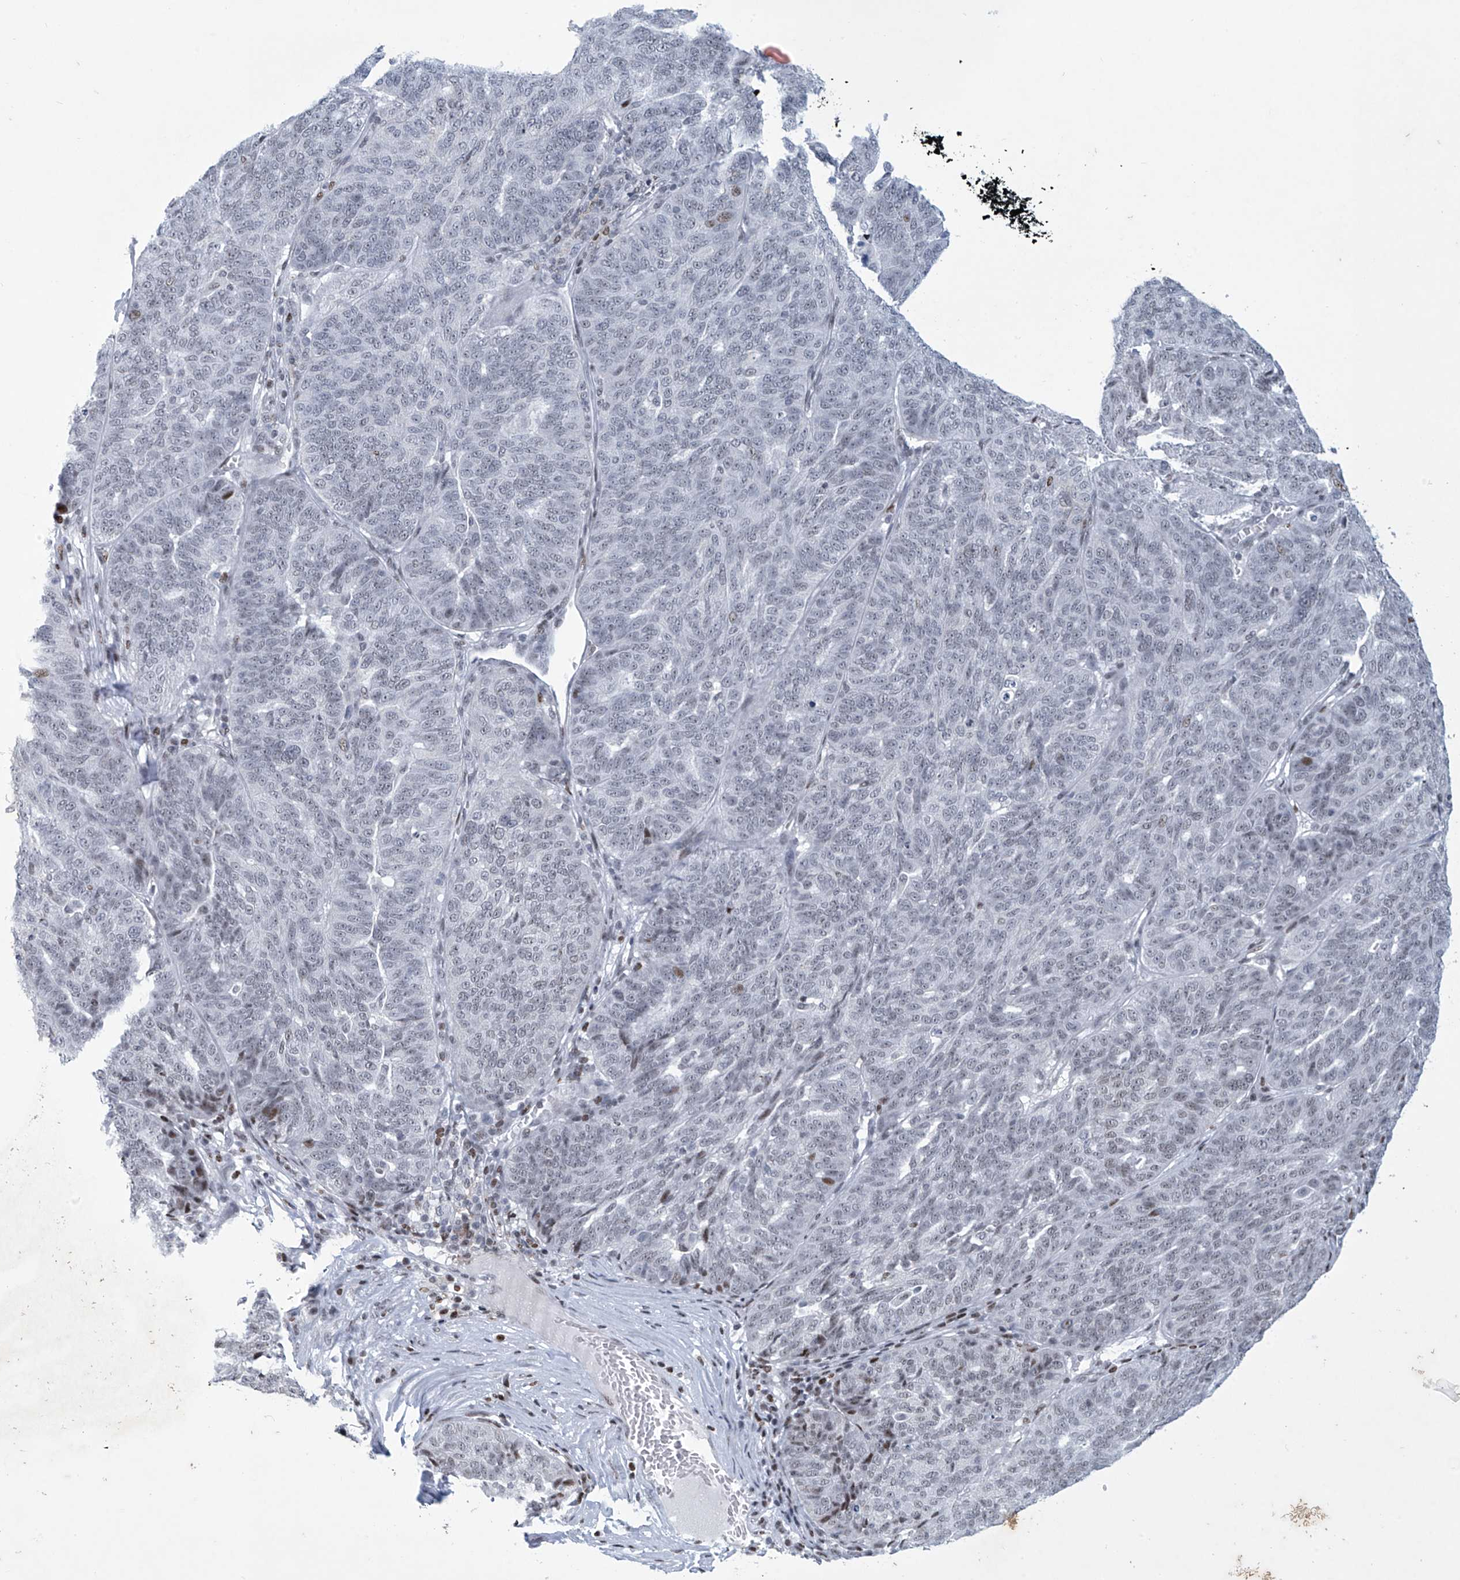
{"staining": {"intensity": "negative", "quantity": "none", "location": "none"}, "tissue": "ovarian cancer", "cell_type": "Tumor cells", "image_type": "cancer", "snomed": [{"axis": "morphology", "description": "Cystadenocarcinoma, serous, NOS"}, {"axis": "topography", "description": "Ovary"}], "caption": "Histopathology image shows no protein staining in tumor cells of ovarian cancer (serous cystadenocarcinoma) tissue.", "gene": "RFX7", "patient": {"sex": "female", "age": 59}}